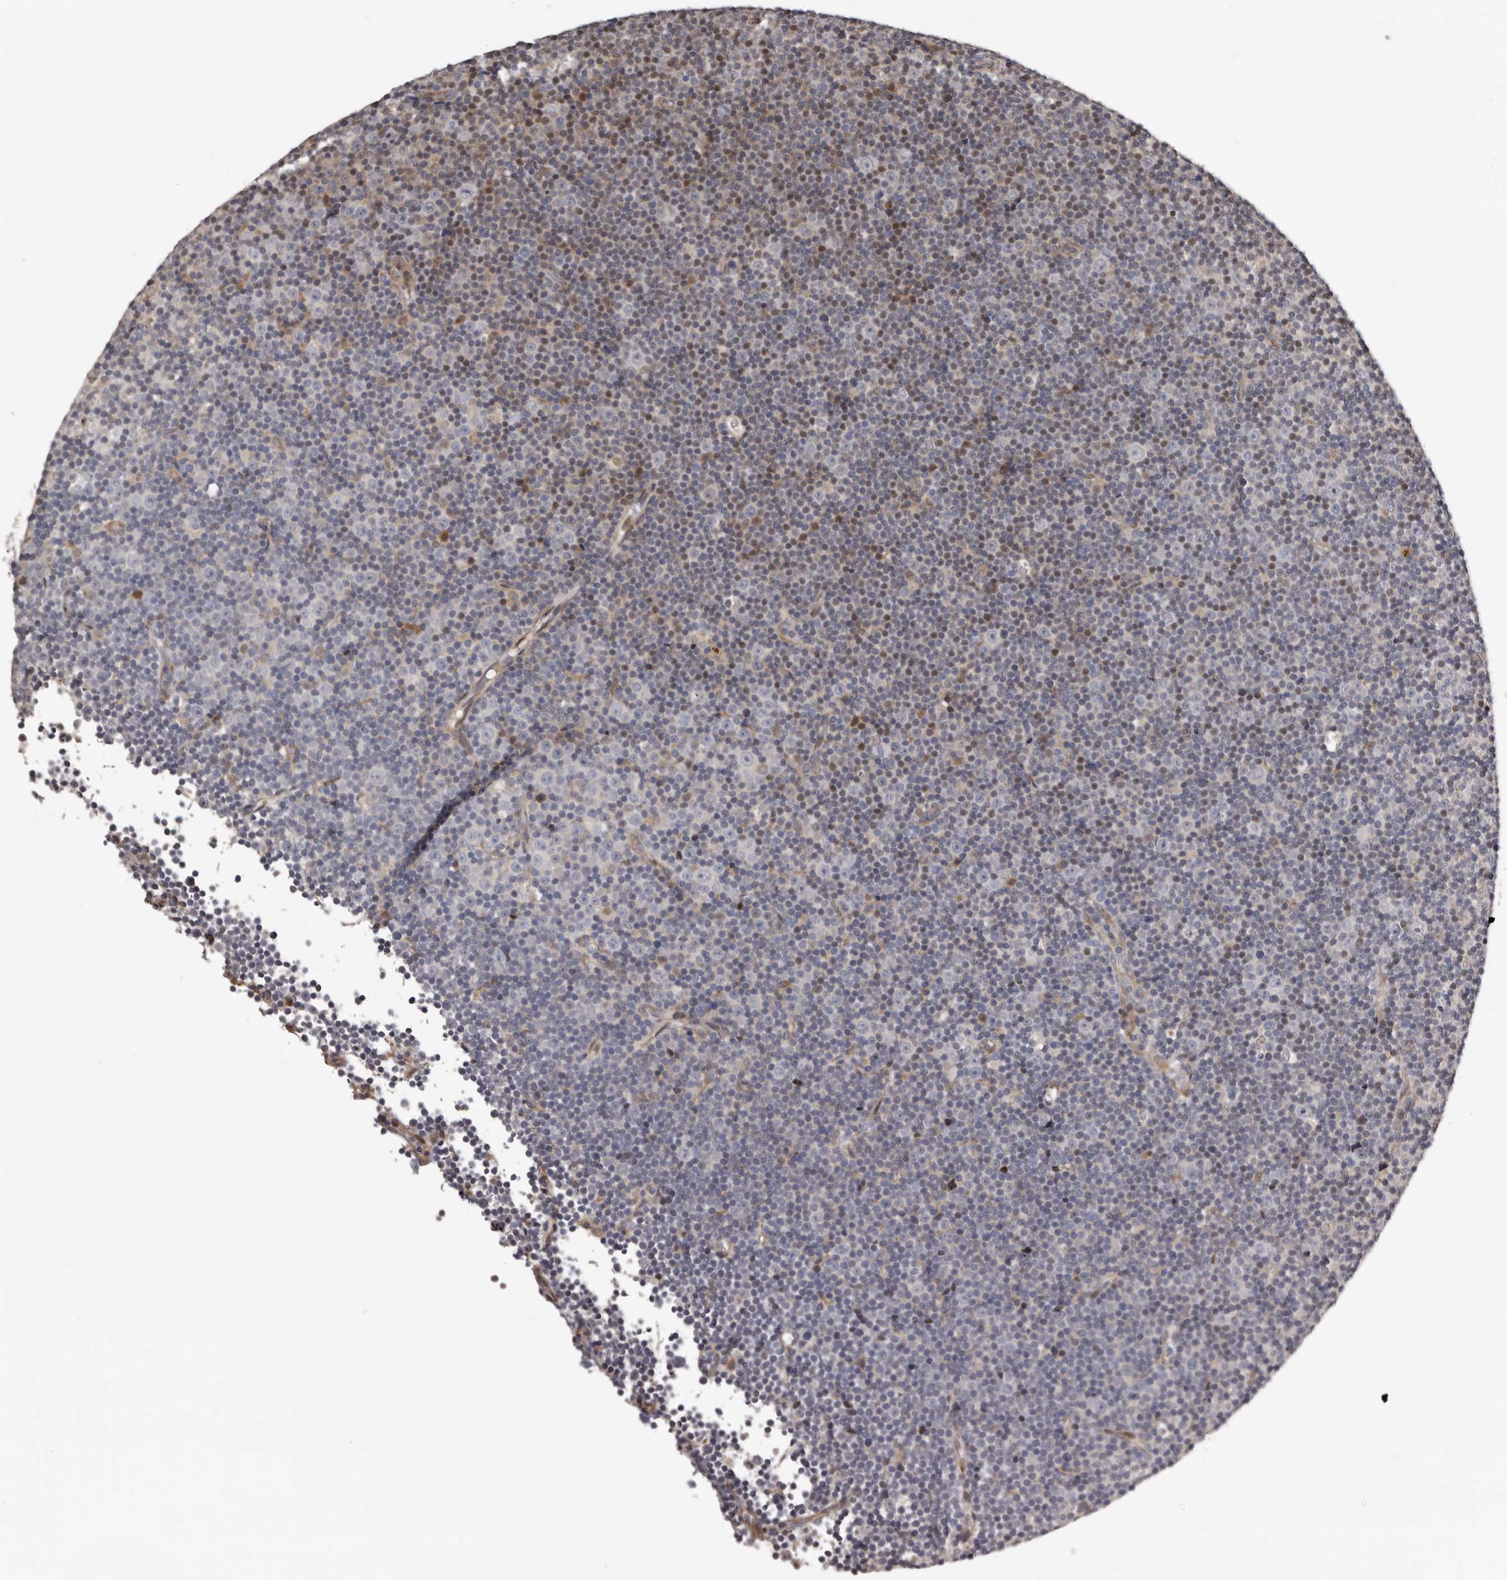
{"staining": {"intensity": "weak", "quantity": "<25%", "location": "cytoplasmic/membranous,nuclear"}, "tissue": "lymphoma", "cell_type": "Tumor cells", "image_type": "cancer", "snomed": [{"axis": "morphology", "description": "Malignant lymphoma, non-Hodgkin's type, Low grade"}, {"axis": "topography", "description": "Lymph node"}], "caption": "DAB immunohistochemical staining of human low-grade malignant lymphoma, non-Hodgkin's type demonstrates no significant expression in tumor cells.", "gene": "SERTAD4", "patient": {"sex": "female", "age": 67}}